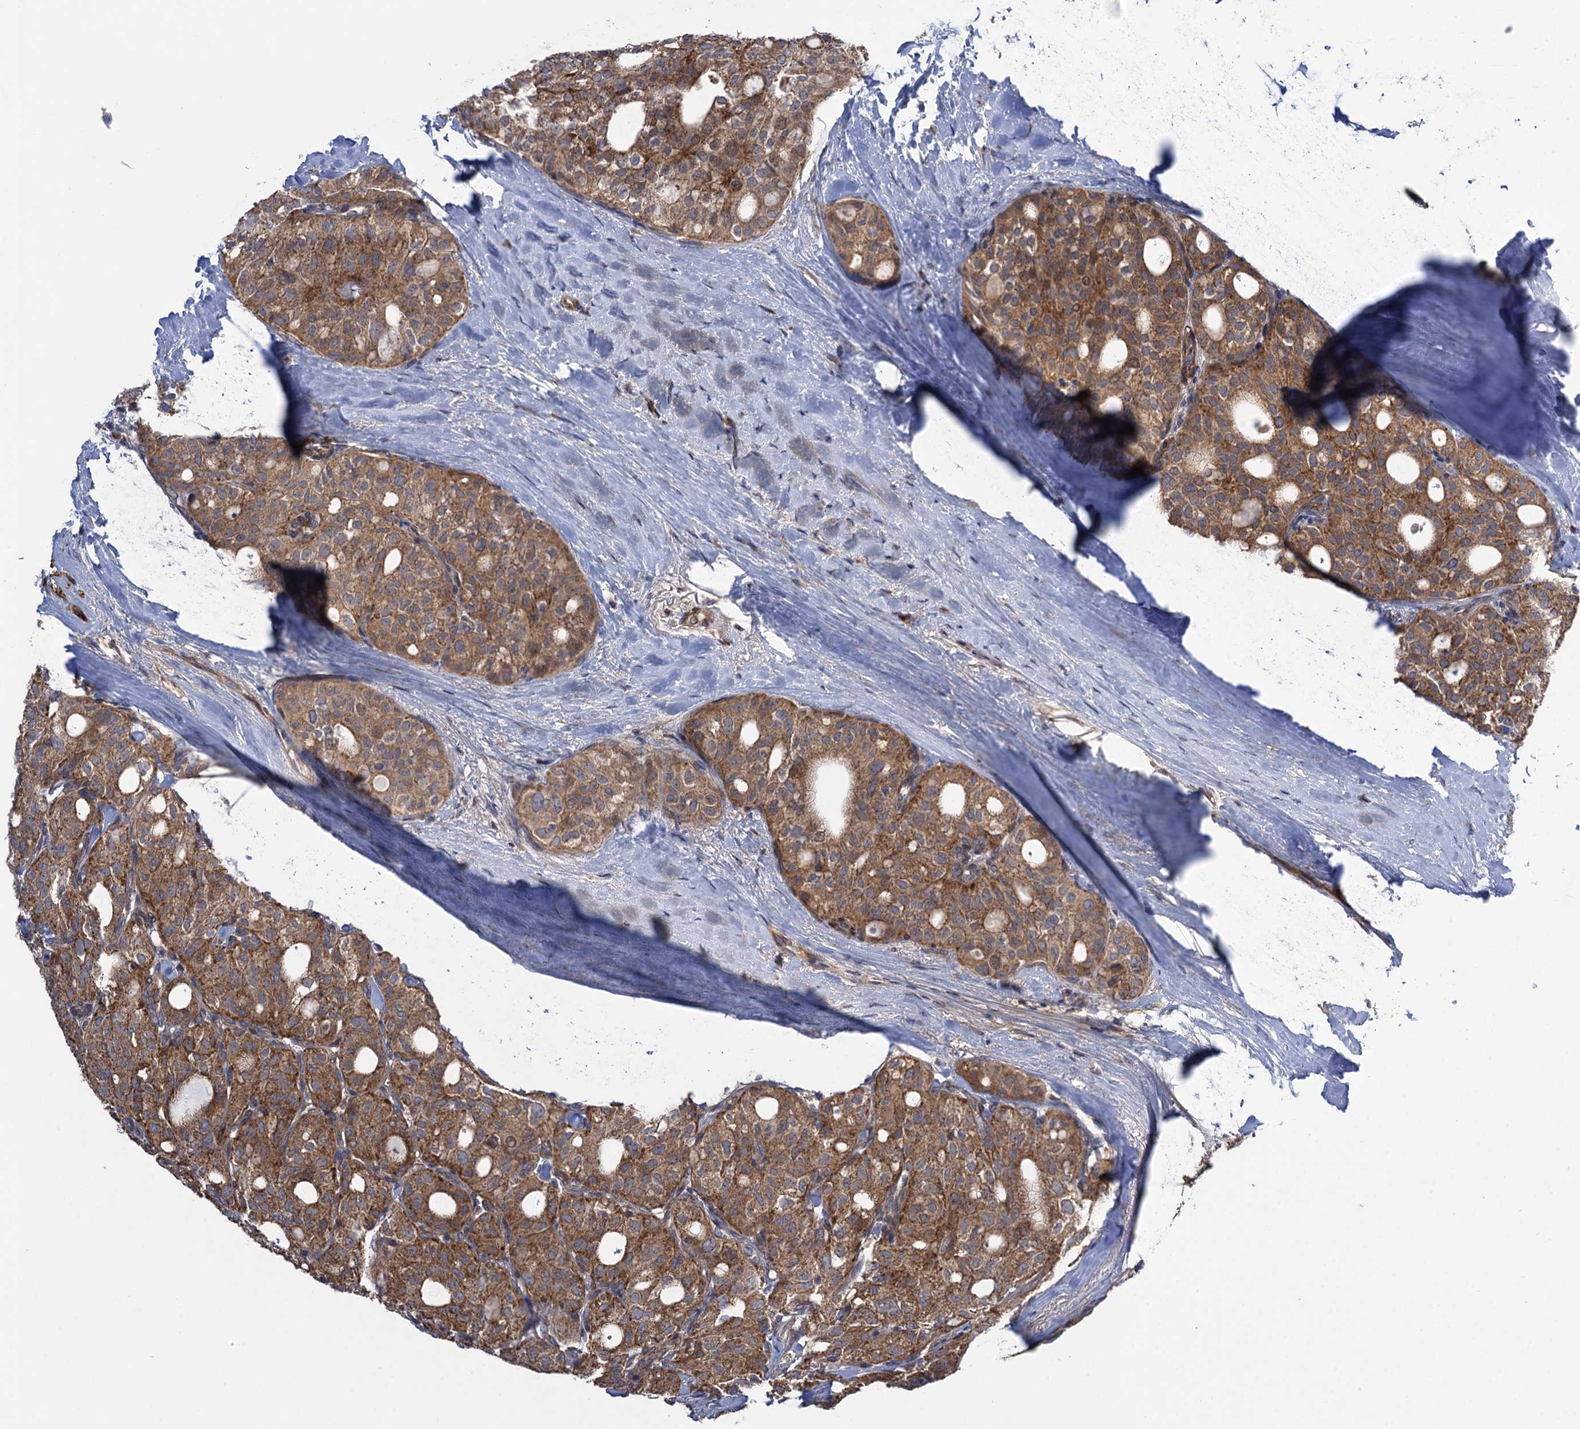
{"staining": {"intensity": "moderate", "quantity": ">75%", "location": "cytoplasmic/membranous"}, "tissue": "thyroid cancer", "cell_type": "Tumor cells", "image_type": "cancer", "snomed": [{"axis": "morphology", "description": "Follicular adenoma carcinoma, NOS"}, {"axis": "topography", "description": "Thyroid gland"}], "caption": "A photomicrograph showing moderate cytoplasmic/membranous positivity in approximately >75% of tumor cells in thyroid cancer, as visualized by brown immunohistochemical staining.", "gene": "WDR88", "patient": {"sex": "male", "age": 75}}